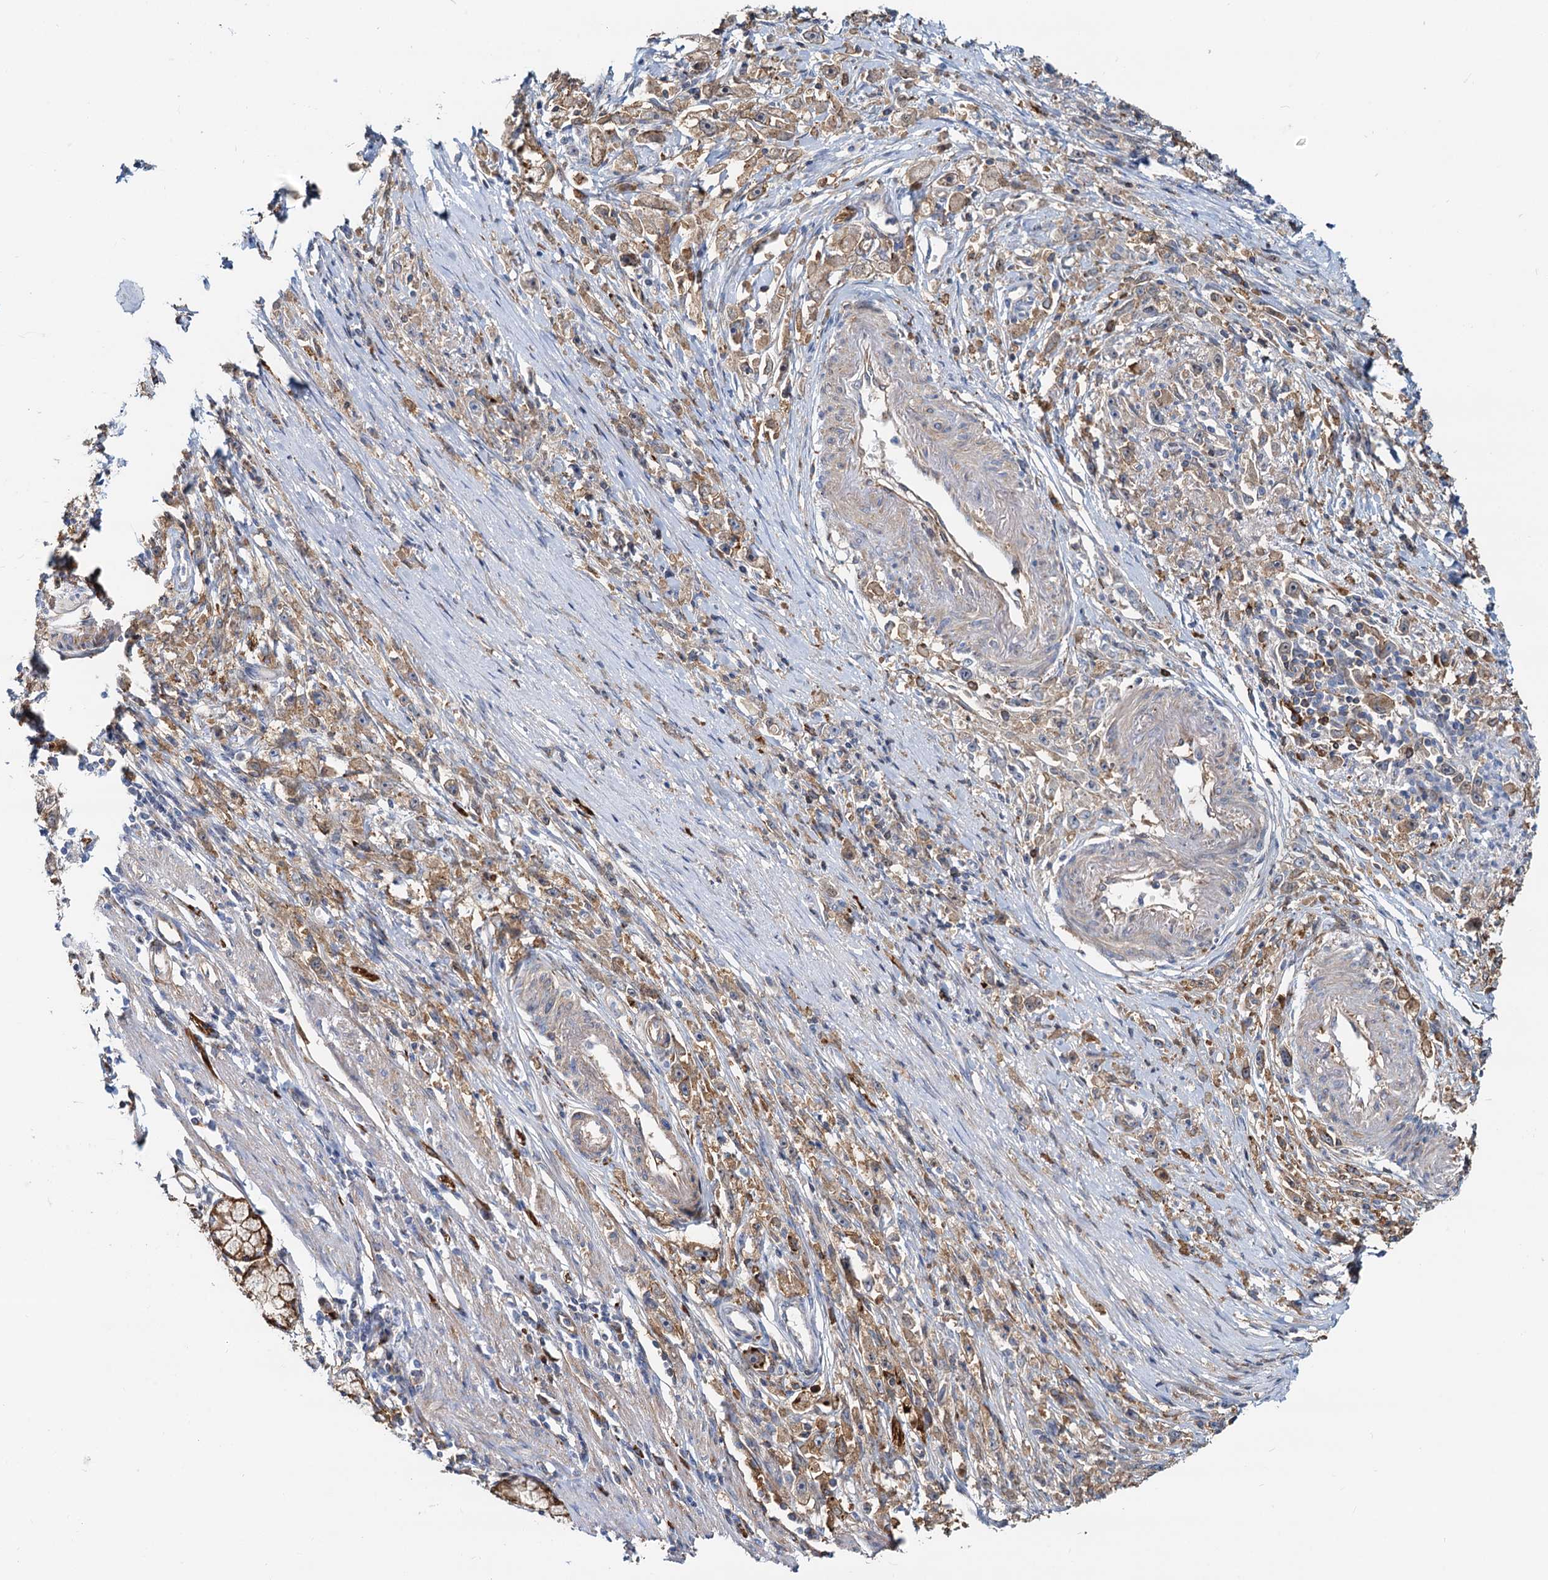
{"staining": {"intensity": "moderate", "quantity": ">75%", "location": "cytoplasmic/membranous"}, "tissue": "stomach cancer", "cell_type": "Tumor cells", "image_type": "cancer", "snomed": [{"axis": "morphology", "description": "Adenocarcinoma, NOS"}, {"axis": "topography", "description": "Stomach"}], "caption": "Adenocarcinoma (stomach) stained with immunohistochemistry (IHC) reveals moderate cytoplasmic/membranous positivity in about >75% of tumor cells.", "gene": "LNX2", "patient": {"sex": "female", "age": 59}}